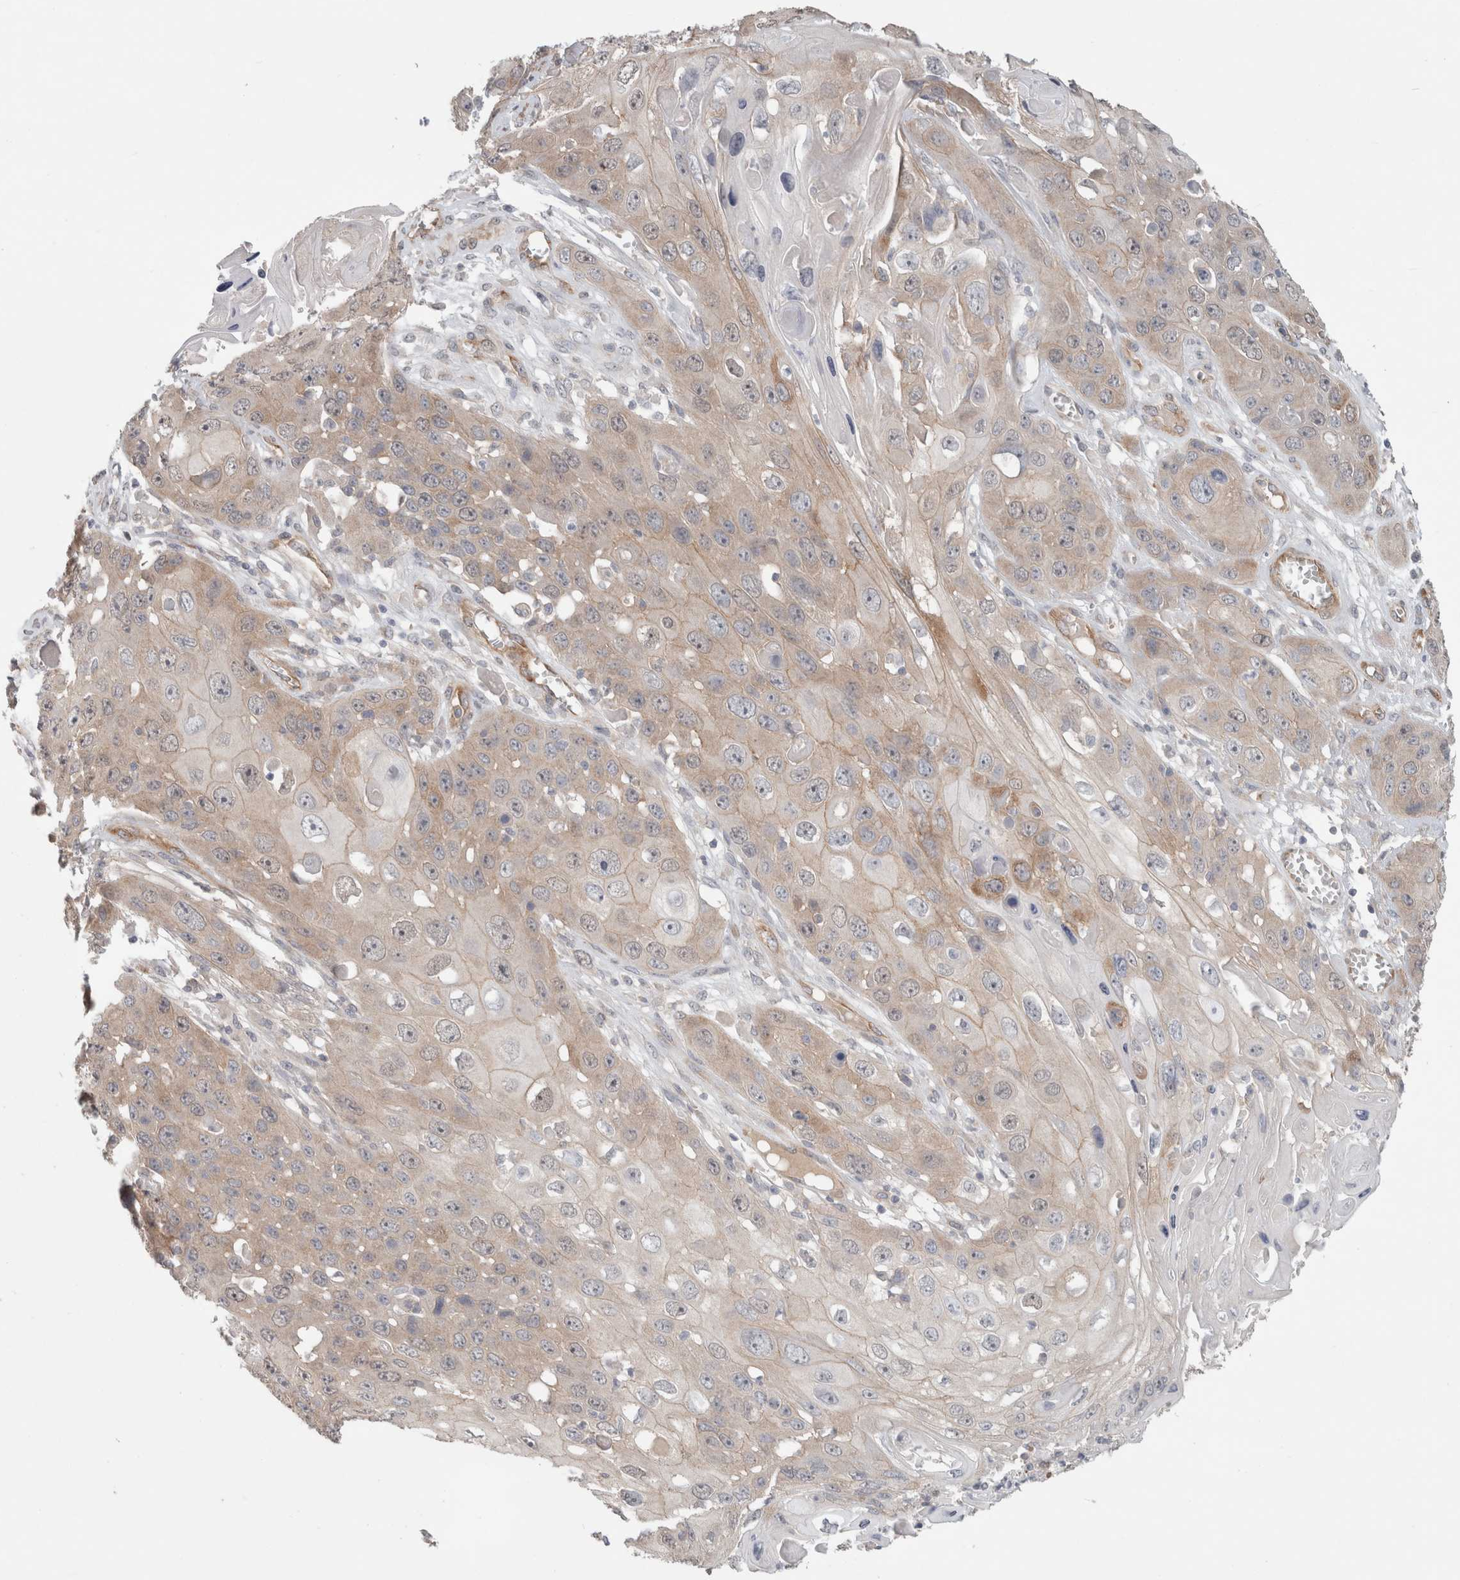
{"staining": {"intensity": "moderate", "quantity": "25%-75%", "location": "cytoplasmic/membranous"}, "tissue": "skin cancer", "cell_type": "Tumor cells", "image_type": "cancer", "snomed": [{"axis": "morphology", "description": "Squamous cell carcinoma, NOS"}, {"axis": "topography", "description": "Skin"}], "caption": "The micrograph displays immunohistochemical staining of skin cancer. There is moderate cytoplasmic/membranous expression is appreciated in about 25%-75% of tumor cells.", "gene": "RASAL2", "patient": {"sex": "male", "age": 55}}